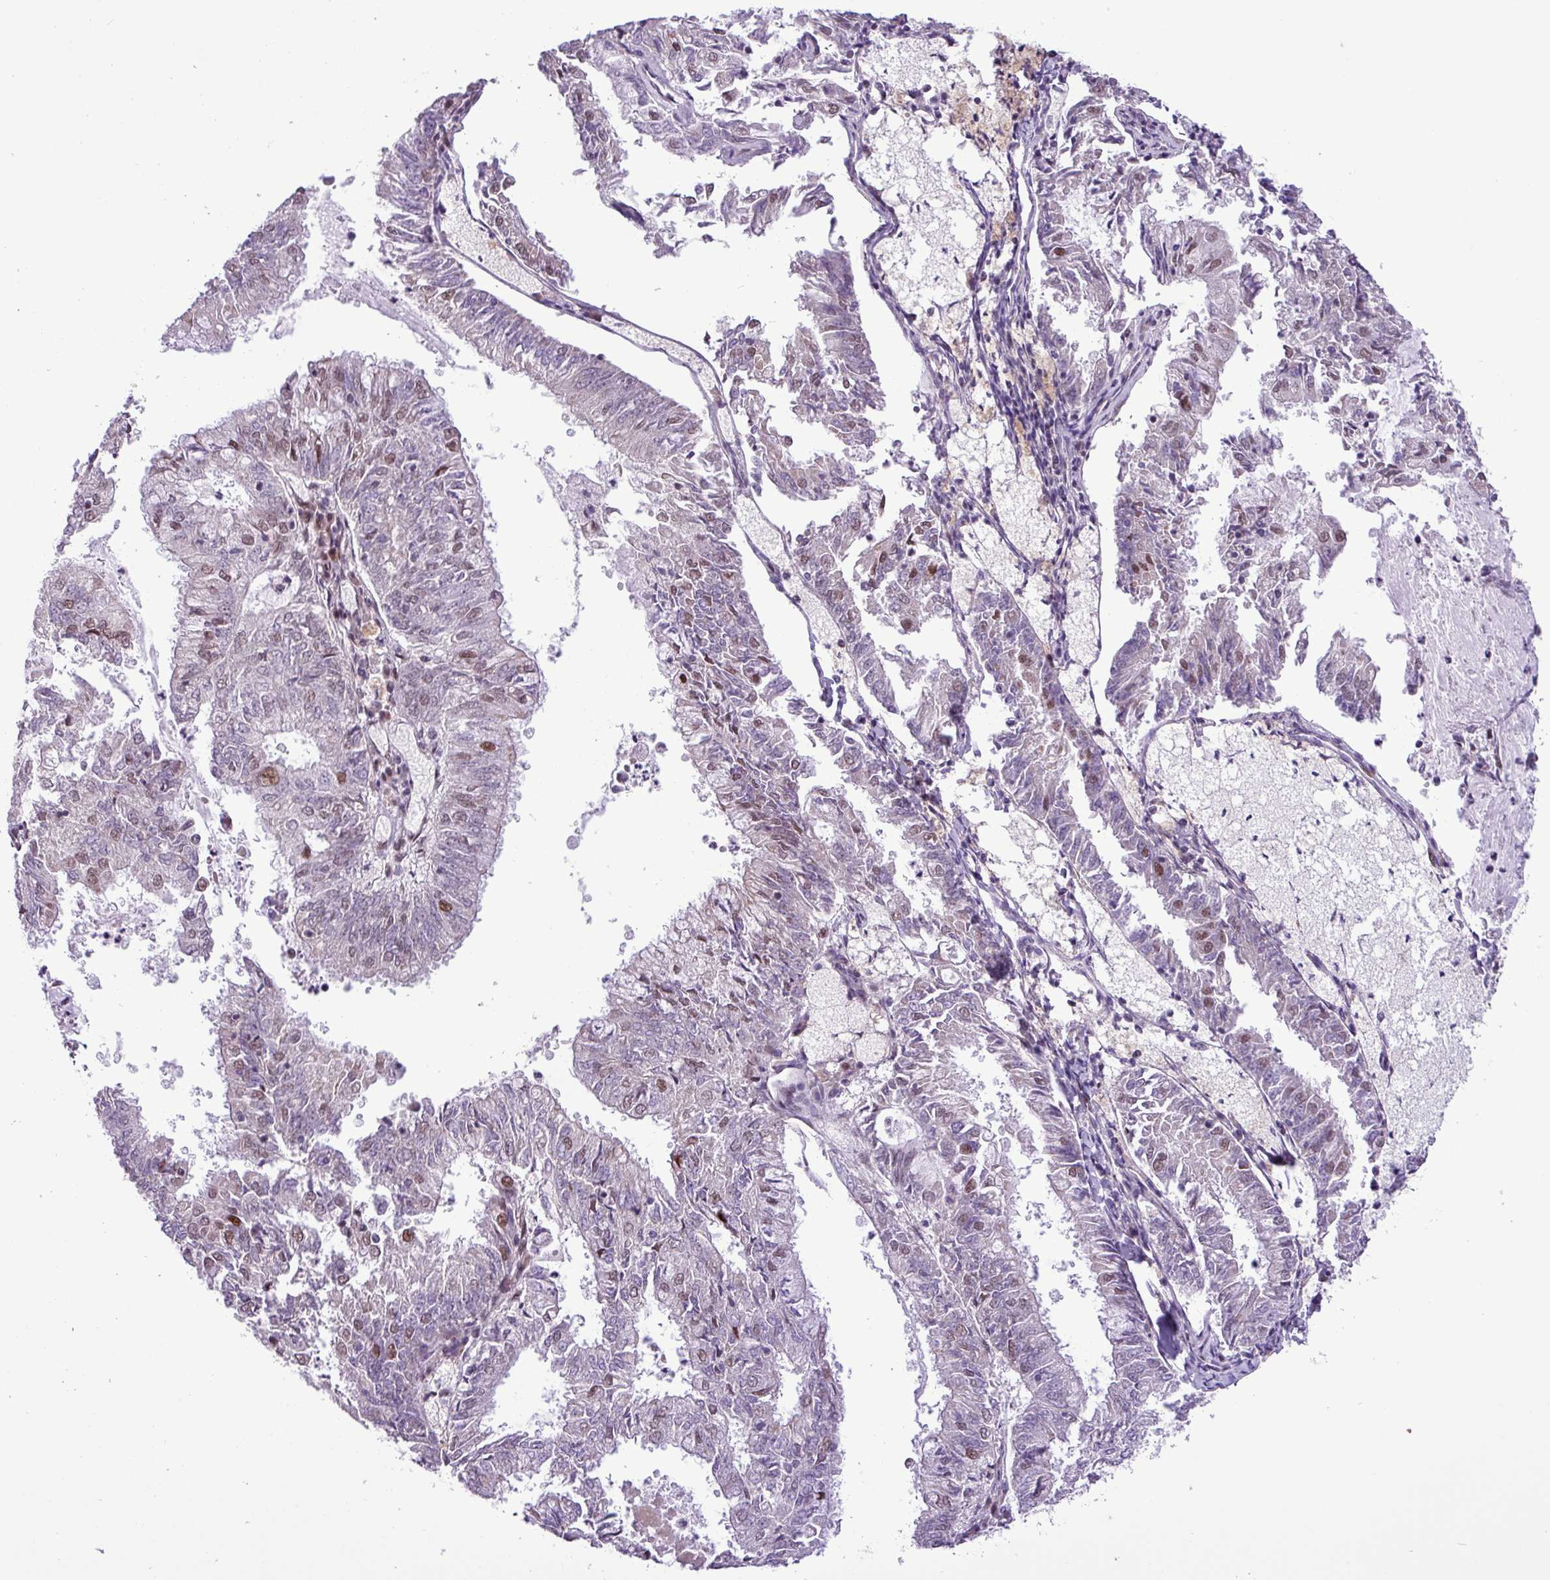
{"staining": {"intensity": "moderate", "quantity": "<25%", "location": "nuclear"}, "tissue": "endometrial cancer", "cell_type": "Tumor cells", "image_type": "cancer", "snomed": [{"axis": "morphology", "description": "Adenocarcinoma, NOS"}, {"axis": "topography", "description": "Endometrium"}], "caption": "IHC of human endometrial cancer displays low levels of moderate nuclear positivity in about <25% of tumor cells. (Stains: DAB (3,3'-diaminobenzidine) in brown, nuclei in blue, Microscopy: brightfield microscopy at high magnification).", "gene": "ZNF354A", "patient": {"sex": "female", "age": 57}}